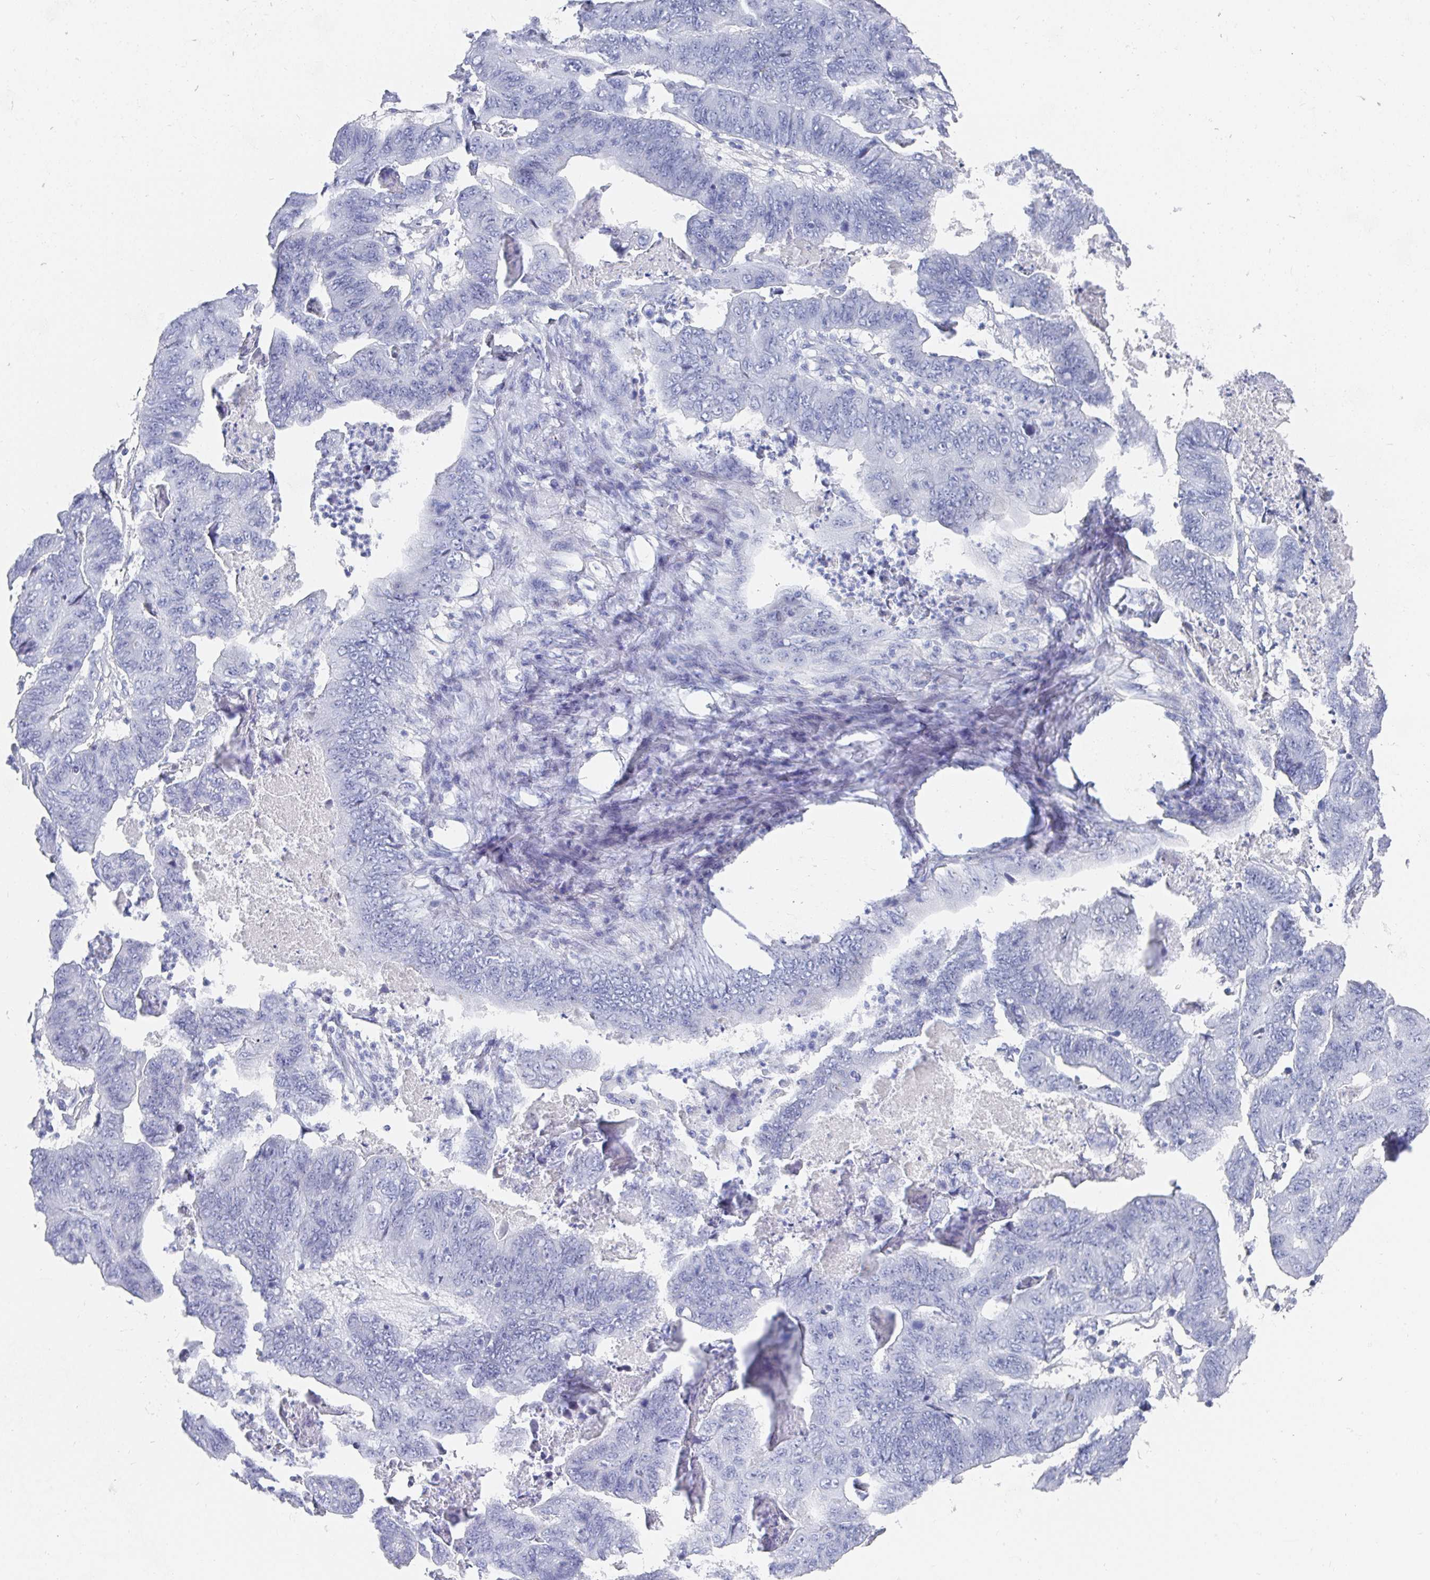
{"staining": {"intensity": "negative", "quantity": "none", "location": "none"}, "tissue": "stomach cancer", "cell_type": "Tumor cells", "image_type": "cancer", "snomed": [{"axis": "morphology", "description": "Adenocarcinoma, NOS"}, {"axis": "topography", "description": "Stomach, lower"}], "caption": "A histopathology image of stomach cancer stained for a protein shows no brown staining in tumor cells.", "gene": "GRIA1", "patient": {"sex": "male", "age": 77}}